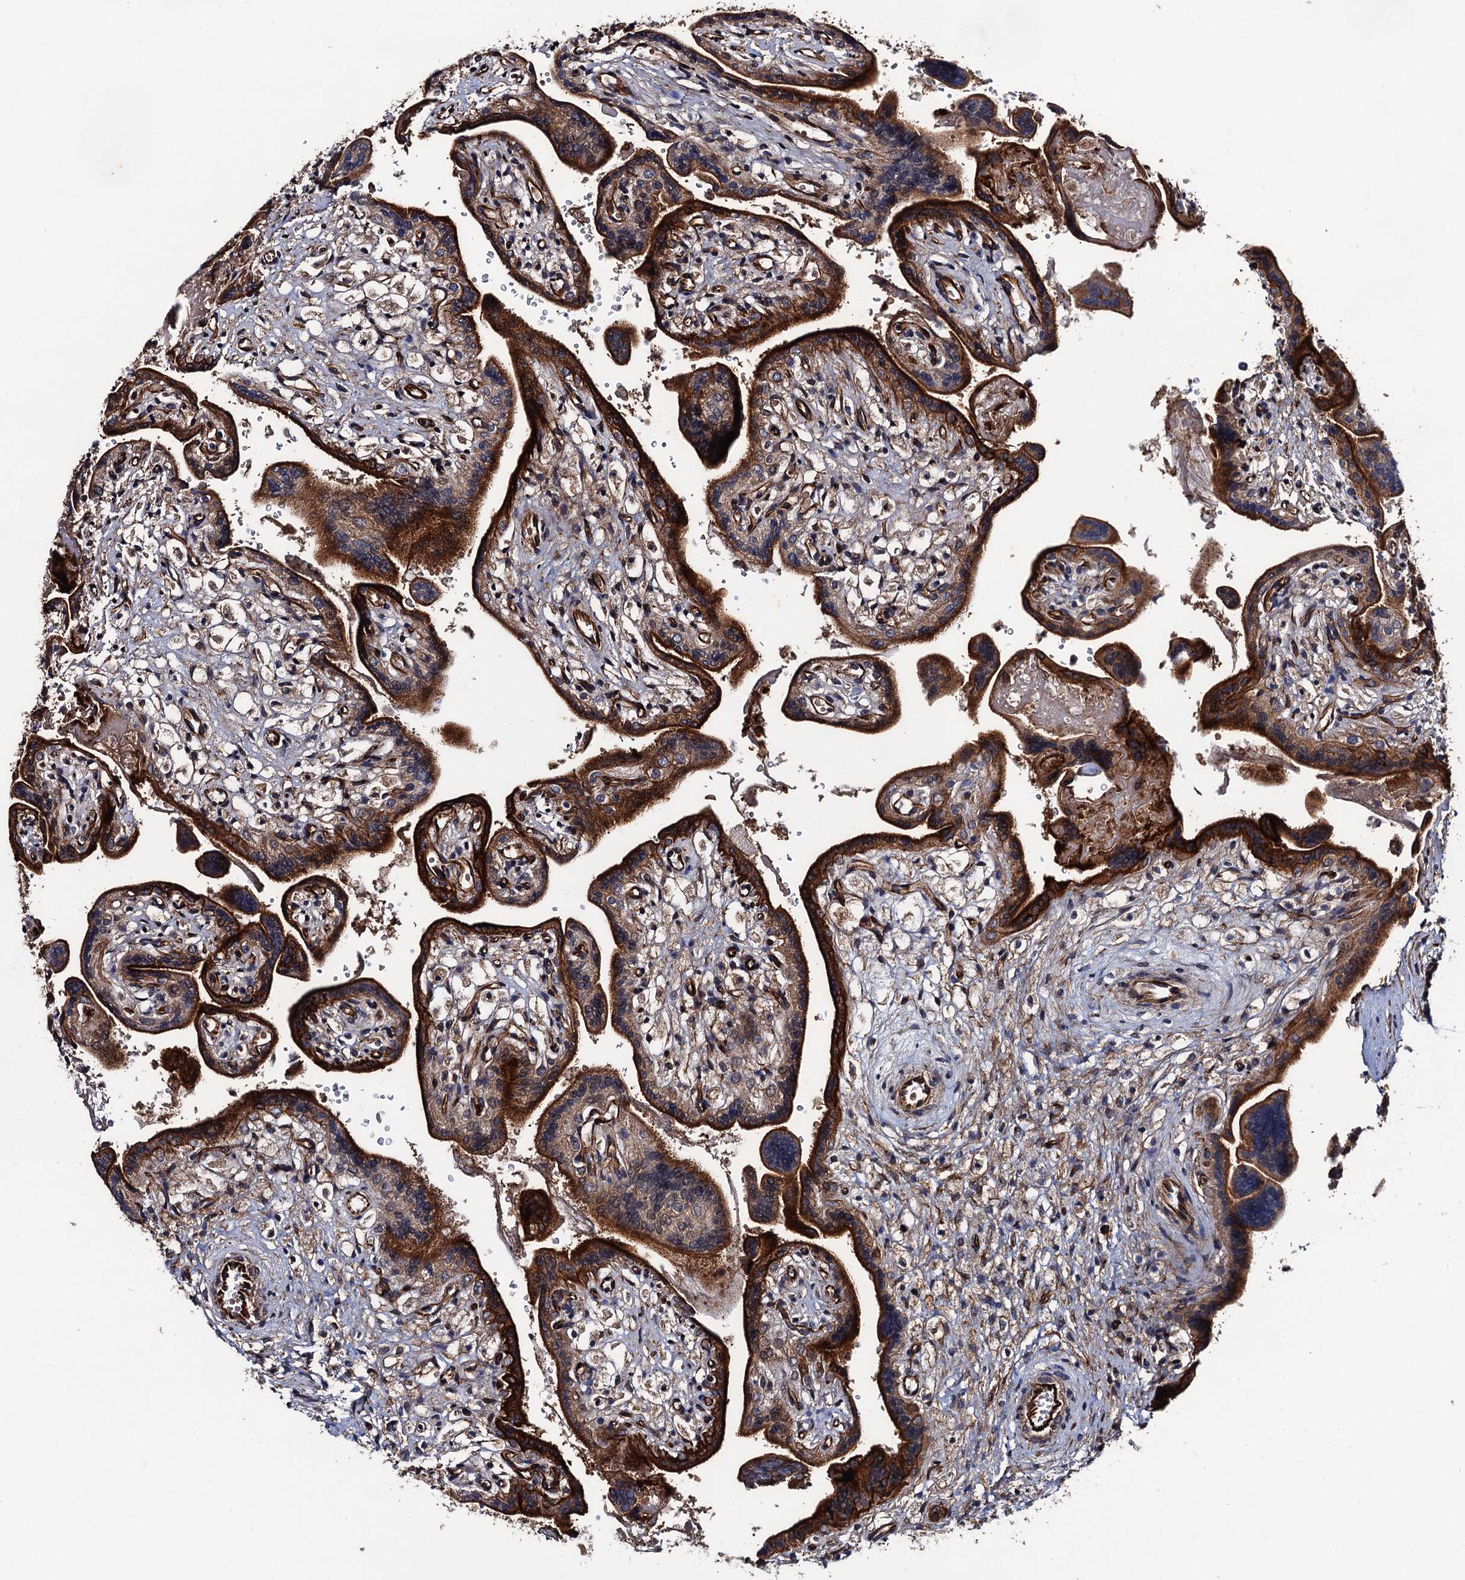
{"staining": {"intensity": "strong", "quantity": ">75%", "location": "cytoplasmic/membranous"}, "tissue": "placenta", "cell_type": "Trophoblastic cells", "image_type": "normal", "snomed": [{"axis": "morphology", "description": "Normal tissue, NOS"}, {"axis": "topography", "description": "Placenta"}], "caption": "Benign placenta was stained to show a protein in brown. There is high levels of strong cytoplasmic/membranous expression in about >75% of trophoblastic cells.", "gene": "FSIP1", "patient": {"sex": "female", "age": 37}}